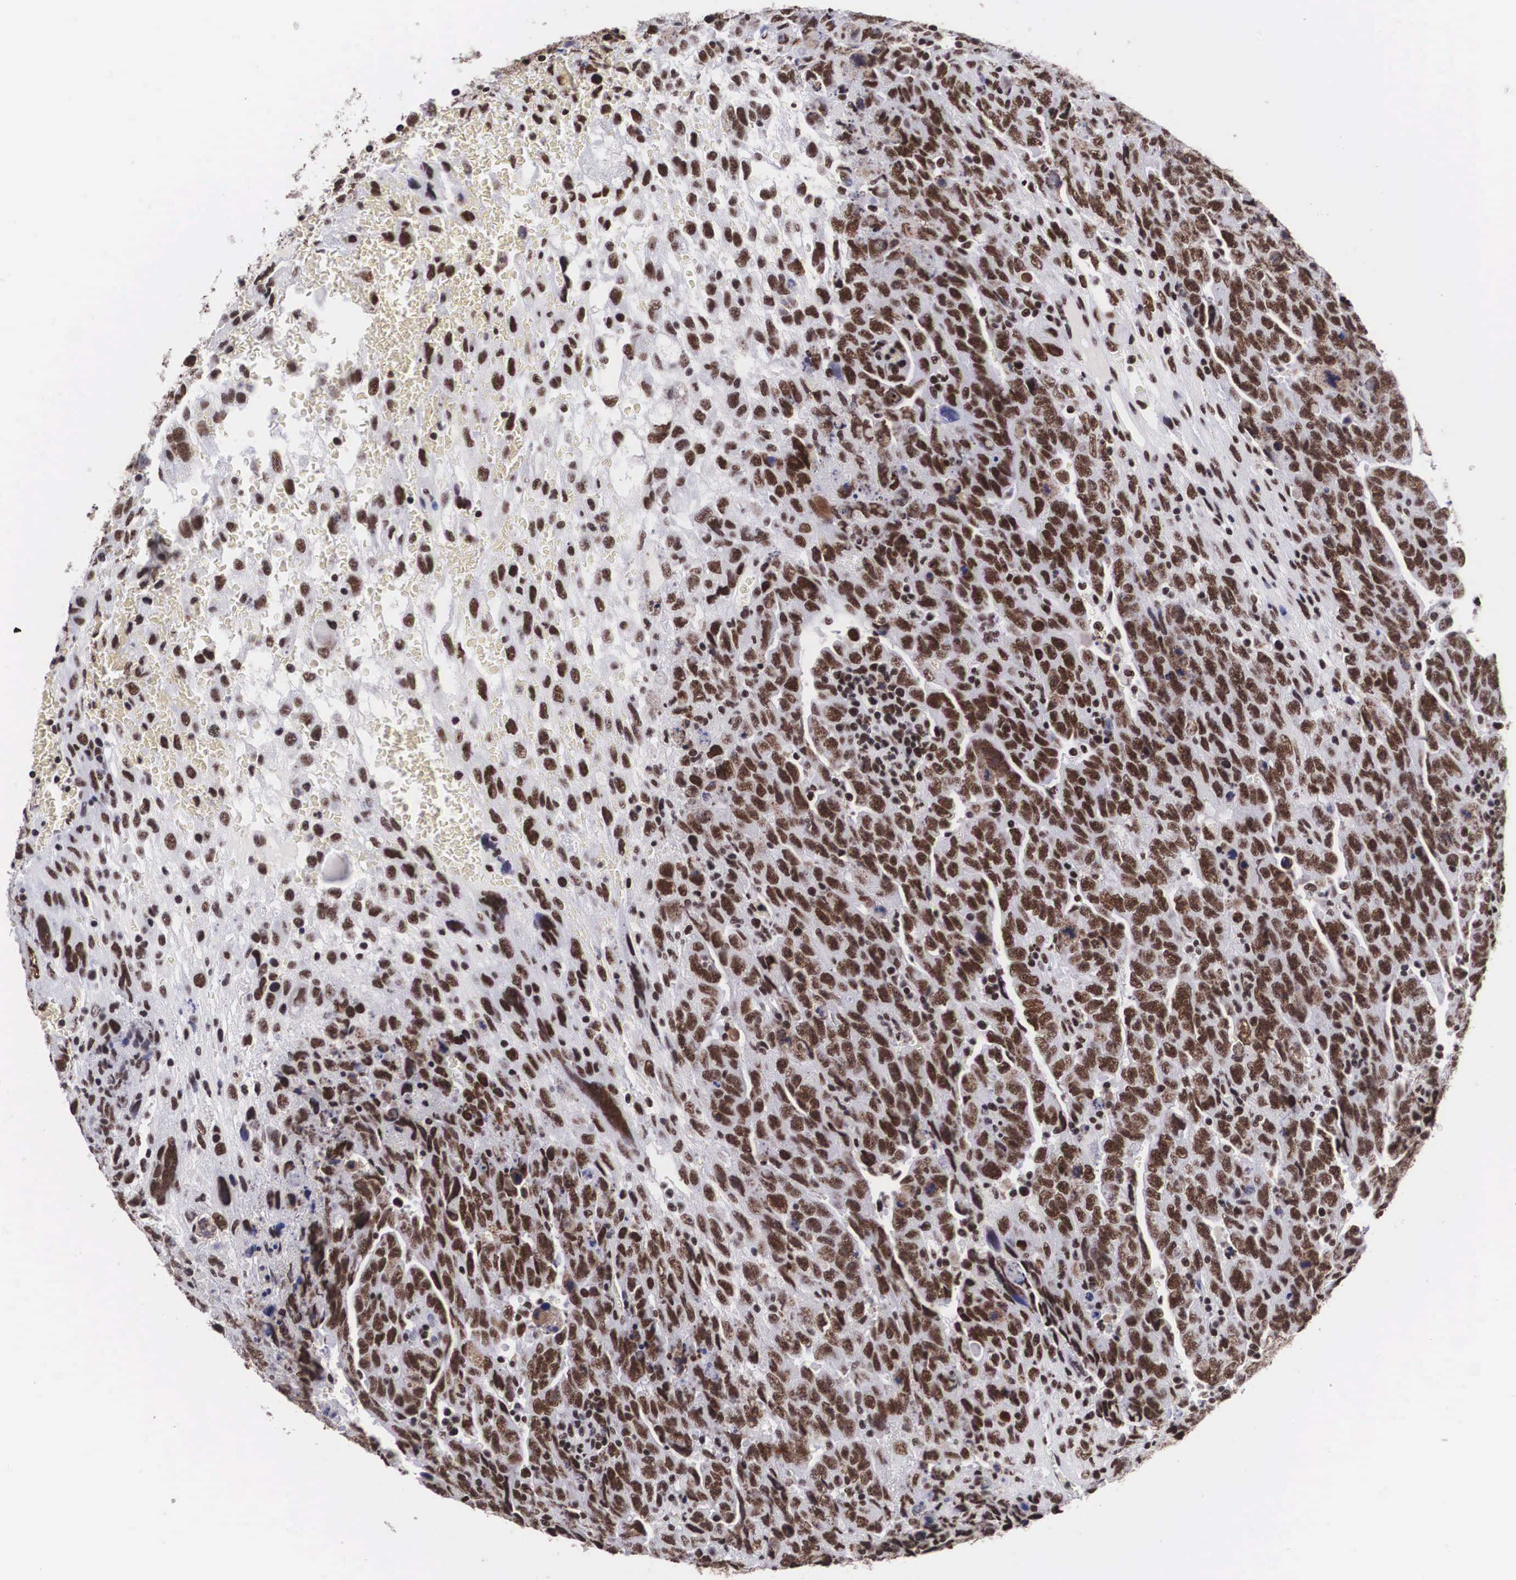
{"staining": {"intensity": "moderate", "quantity": ">75%", "location": "nuclear"}, "tissue": "testis cancer", "cell_type": "Tumor cells", "image_type": "cancer", "snomed": [{"axis": "morphology", "description": "Carcinoma, Embryonal, NOS"}, {"axis": "topography", "description": "Testis"}], "caption": "A medium amount of moderate nuclear staining is present in about >75% of tumor cells in testis embryonal carcinoma tissue. (DAB IHC, brown staining for protein, blue staining for nuclei).", "gene": "SF3A1", "patient": {"sex": "male", "age": 28}}